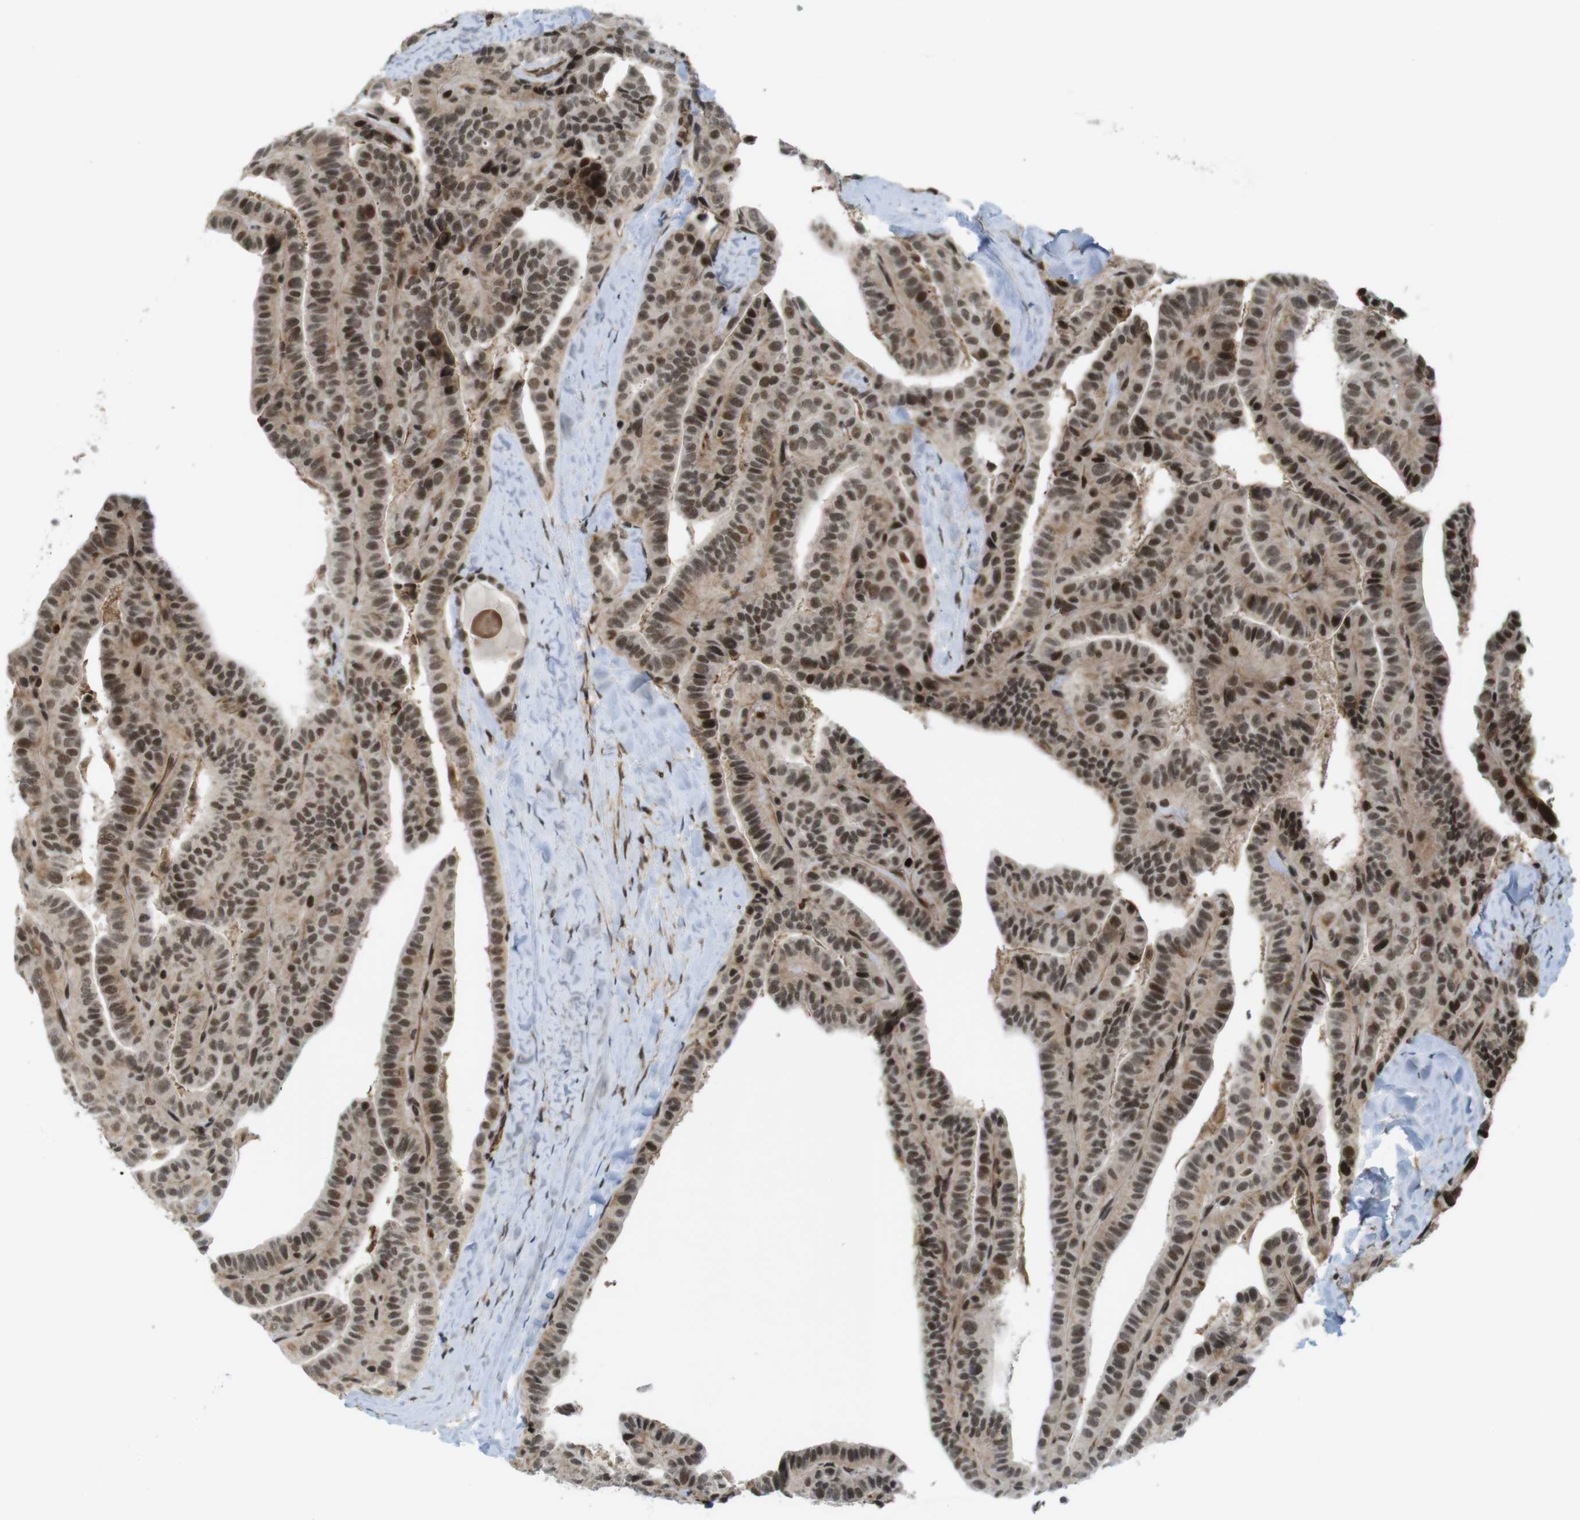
{"staining": {"intensity": "strong", "quantity": ">75%", "location": "cytoplasmic/membranous,nuclear"}, "tissue": "thyroid cancer", "cell_type": "Tumor cells", "image_type": "cancer", "snomed": [{"axis": "morphology", "description": "Papillary adenocarcinoma, NOS"}, {"axis": "topography", "description": "Thyroid gland"}], "caption": "Protein expression analysis of human thyroid cancer (papillary adenocarcinoma) reveals strong cytoplasmic/membranous and nuclear staining in approximately >75% of tumor cells.", "gene": "SP2", "patient": {"sex": "male", "age": 77}}